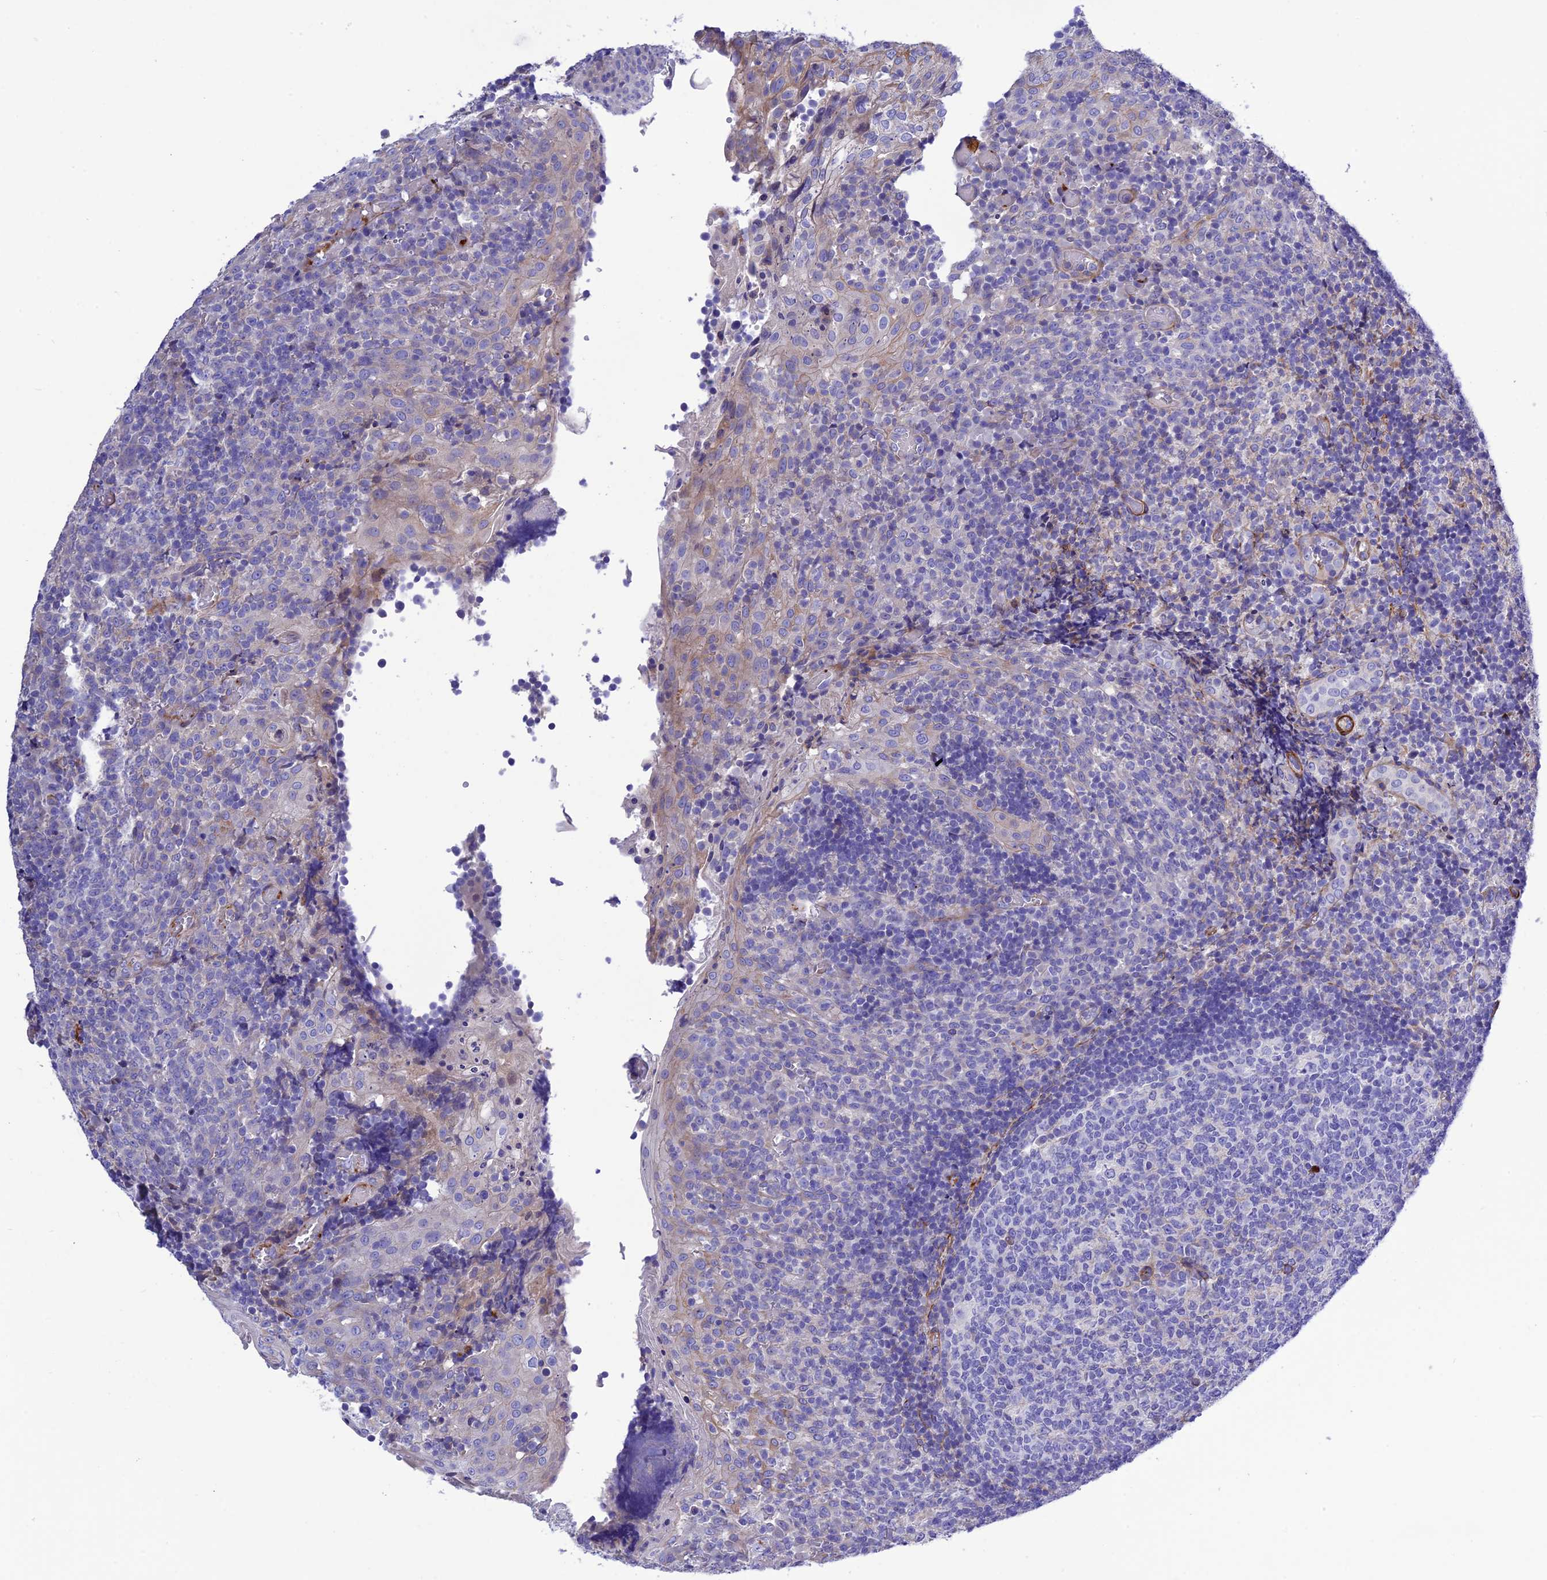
{"staining": {"intensity": "negative", "quantity": "none", "location": "none"}, "tissue": "tonsil", "cell_type": "Germinal center cells", "image_type": "normal", "snomed": [{"axis": "morphology", "description": "Normal tissue, NOS"}, {"axis": "topography", "description": "Tonsil"}], "caption": "High magnification brightfield microscopy of unremarkable tonsil stained with DAB (3,3'-diaminobenzidine) (brown) and counterstained with hematoxylin (blue): germinal center cells show no significant expression. (DAB IHC visualized using brightfield microscopy, high magnification).", "gene": "FRA10AC1", "patient": {"sex": "female", "age": 19}}